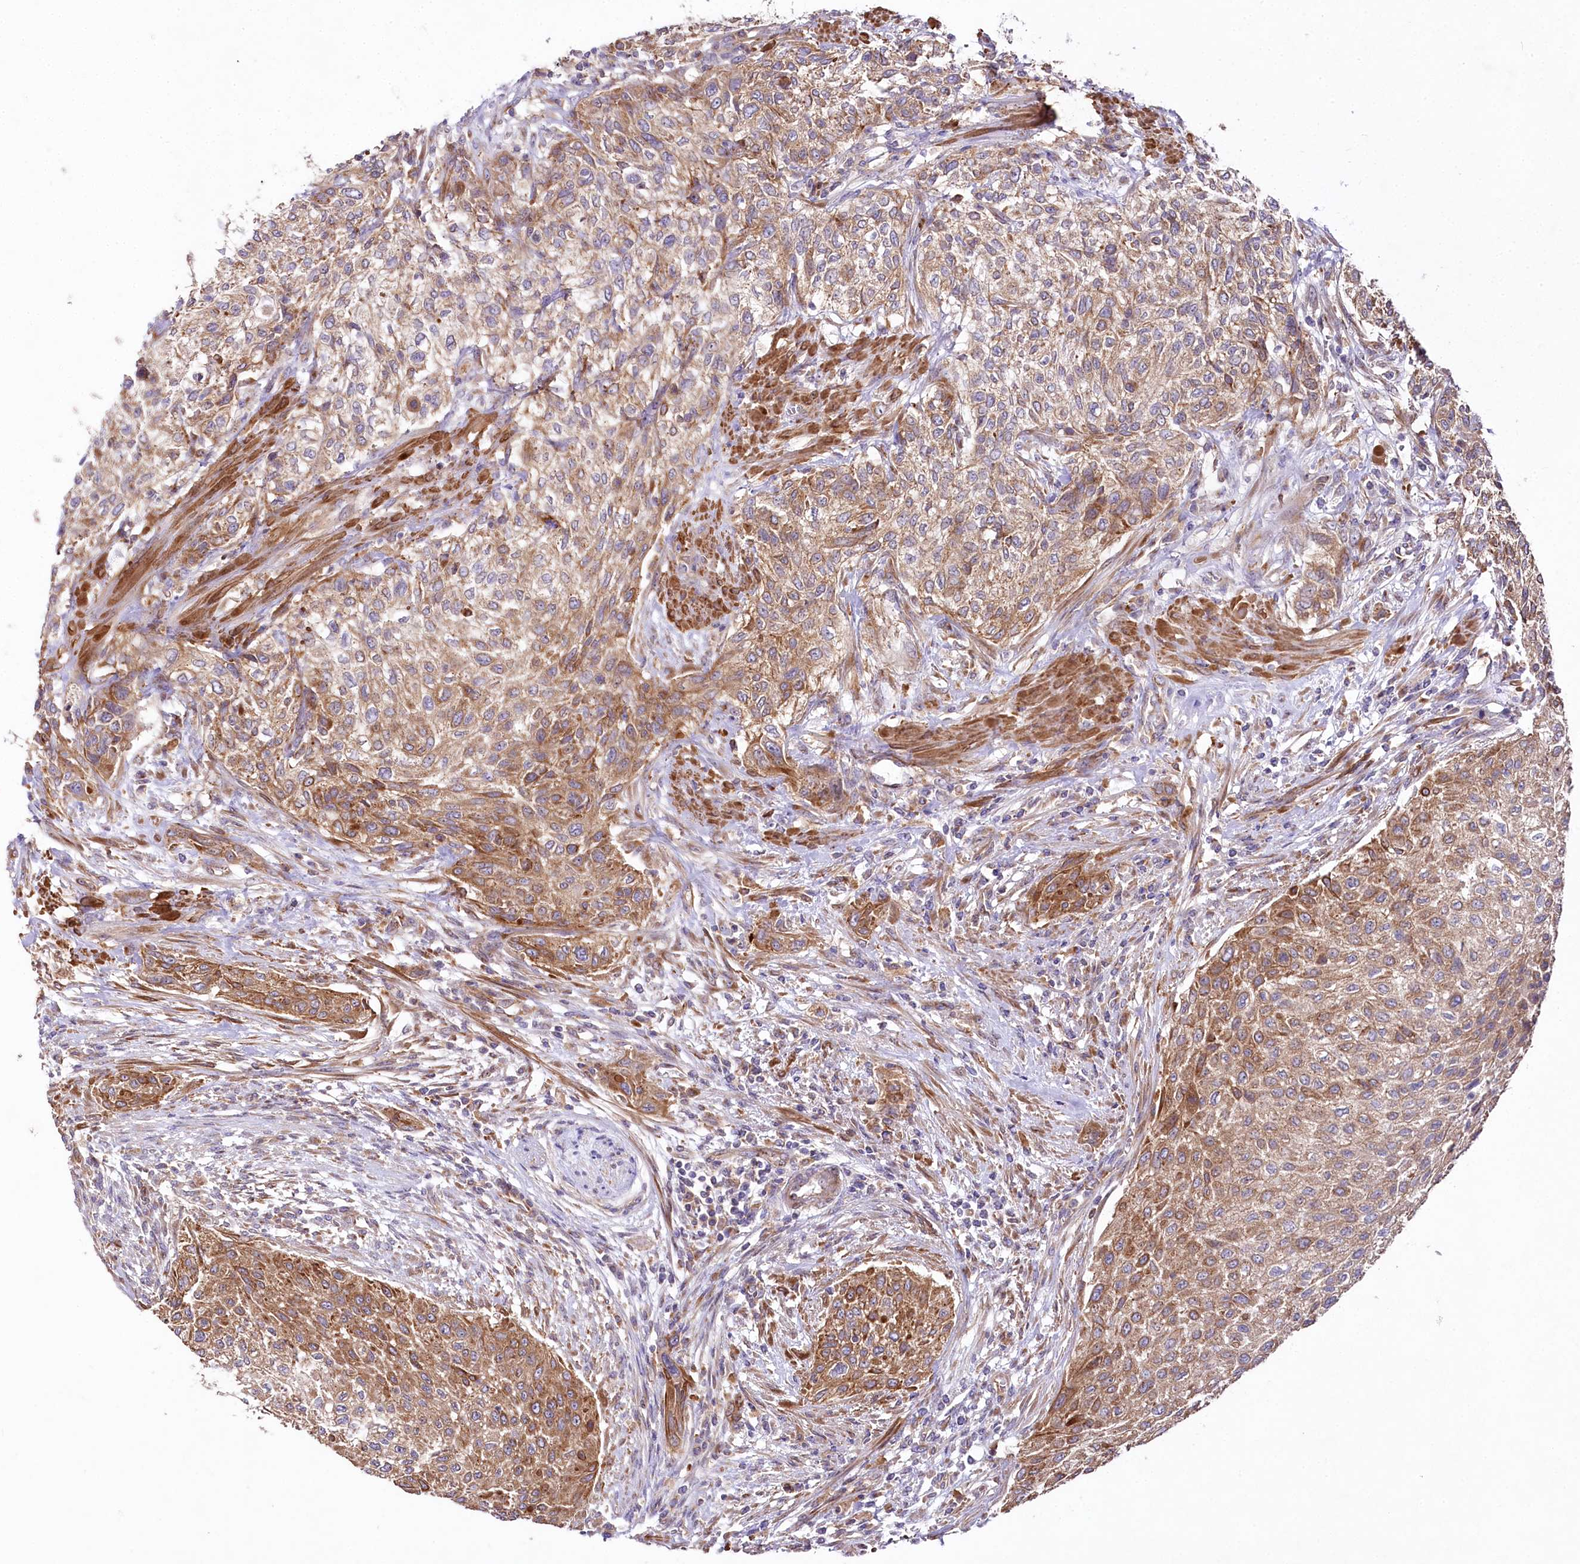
{"staining": {"intensity": "weak", "quantity": ">75%", "location": "cytoplasmic/membranous"}, "tissue": "urothelial cancer", "cell_type": "Tumor cells", "image_type": "cancer", "snomed": [{"axis": "morphology", "description": "Urothelial carcinoma, High grade"}, {"axis": "topography", "description": "Urinary bladder"}], "caption": "Brown immunohistochemical staining in human high-grade urothelial carcinoma exhibits weak cytoplasmic/membranous expression in about >75% of tumor cells.", "gene": "STX6", "patient": {"sex": "male", "age": 35}}